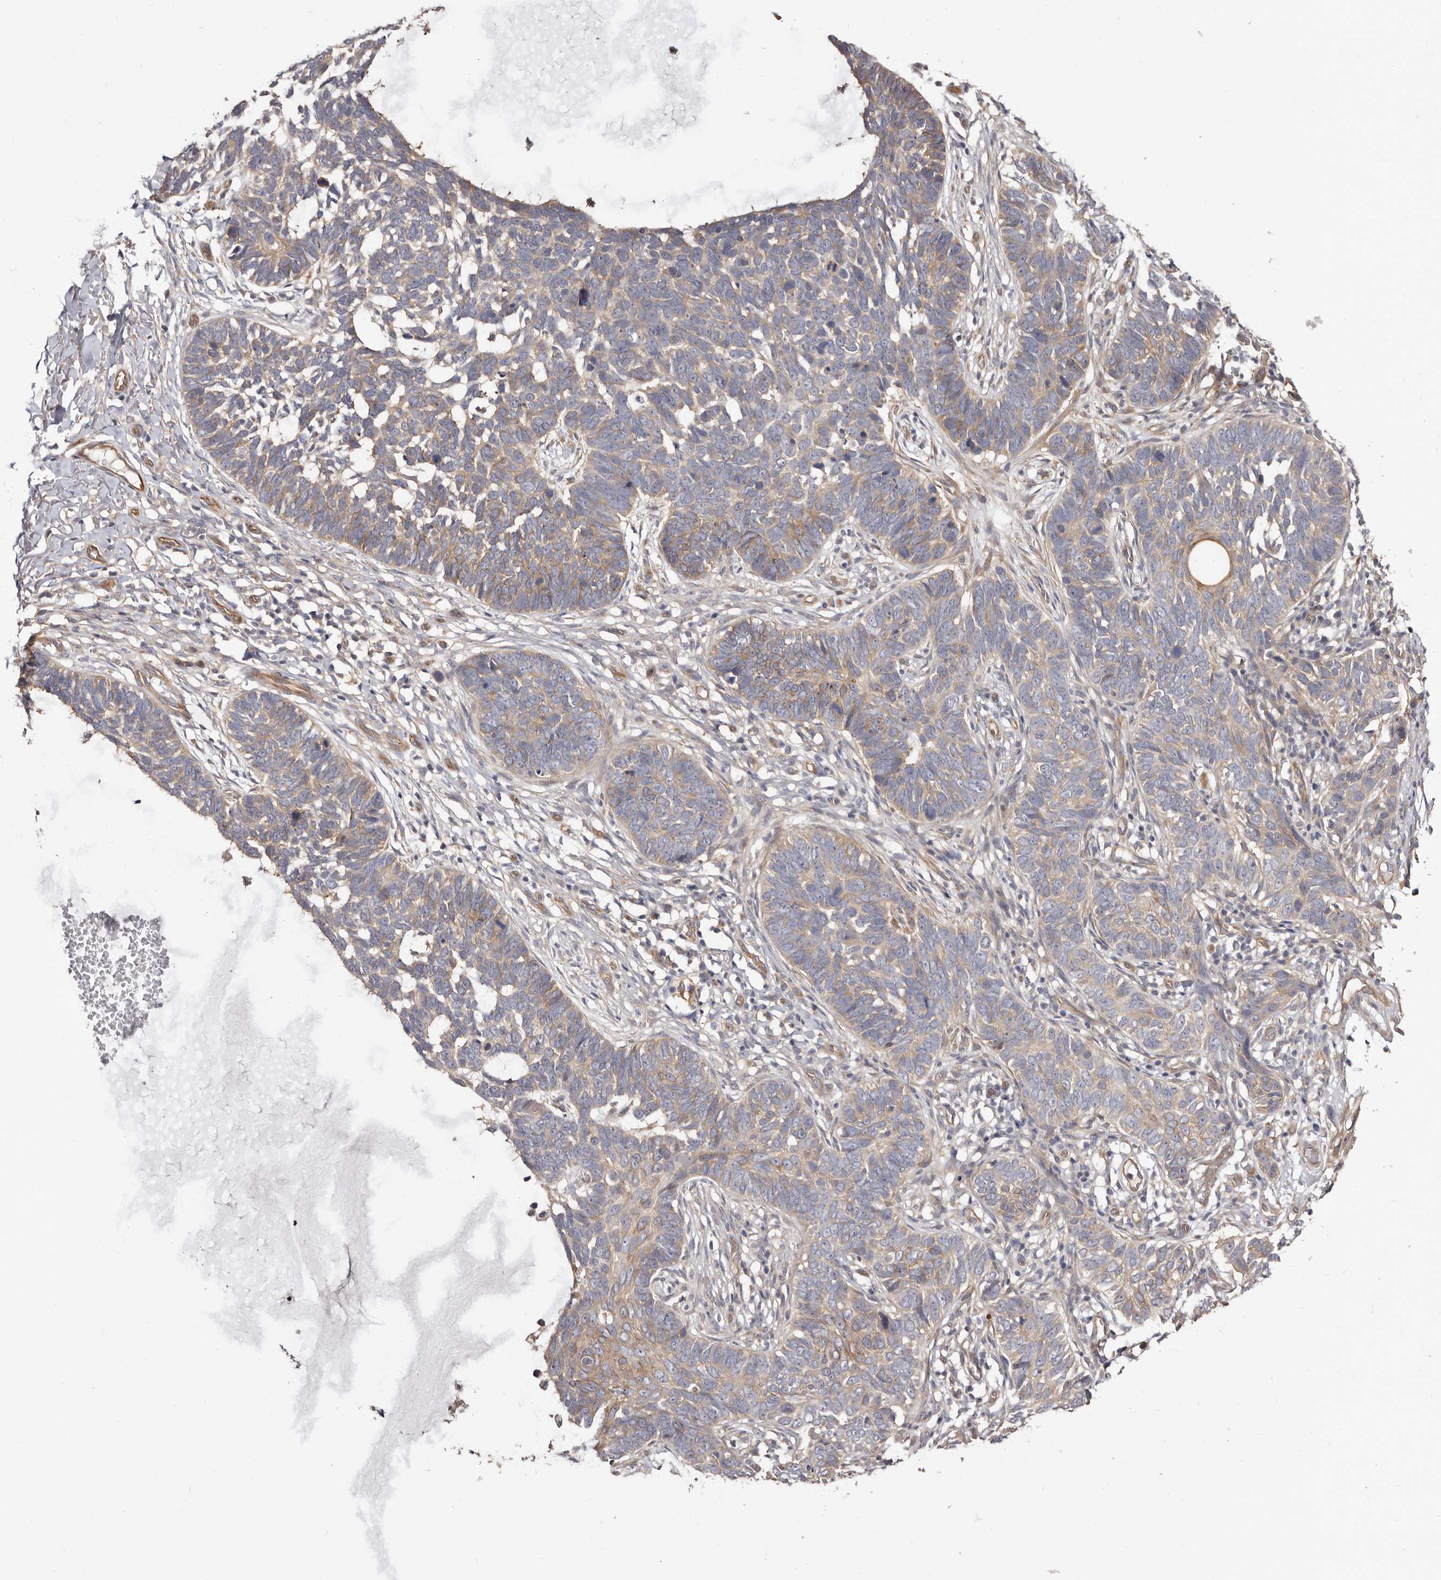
{"staining": {"intensity": "weak", "quantity": "25%-75%", "location": "cytoplasmic/membranous"}, "tissue": "skin cancer", "cell_type": "Tumor cells", "image_type": "cancer", "snomed": [{"axis": "morphology", "description": "Normal tissue, NOS"}, {"axis": "morphology", "description": "Basal cell carcinoma"}, {"axis": "topography", "description": "Skin"}], "caption": "Immunohistochemical staining of skin cancer (basal cell carcinoma) displays low levels of weak cytoplasmic/membranous expression in approximately 25%-75% of tumor cells.", "gene": "GPATCH4", "patient": {"sex": "male", "age": 77}}